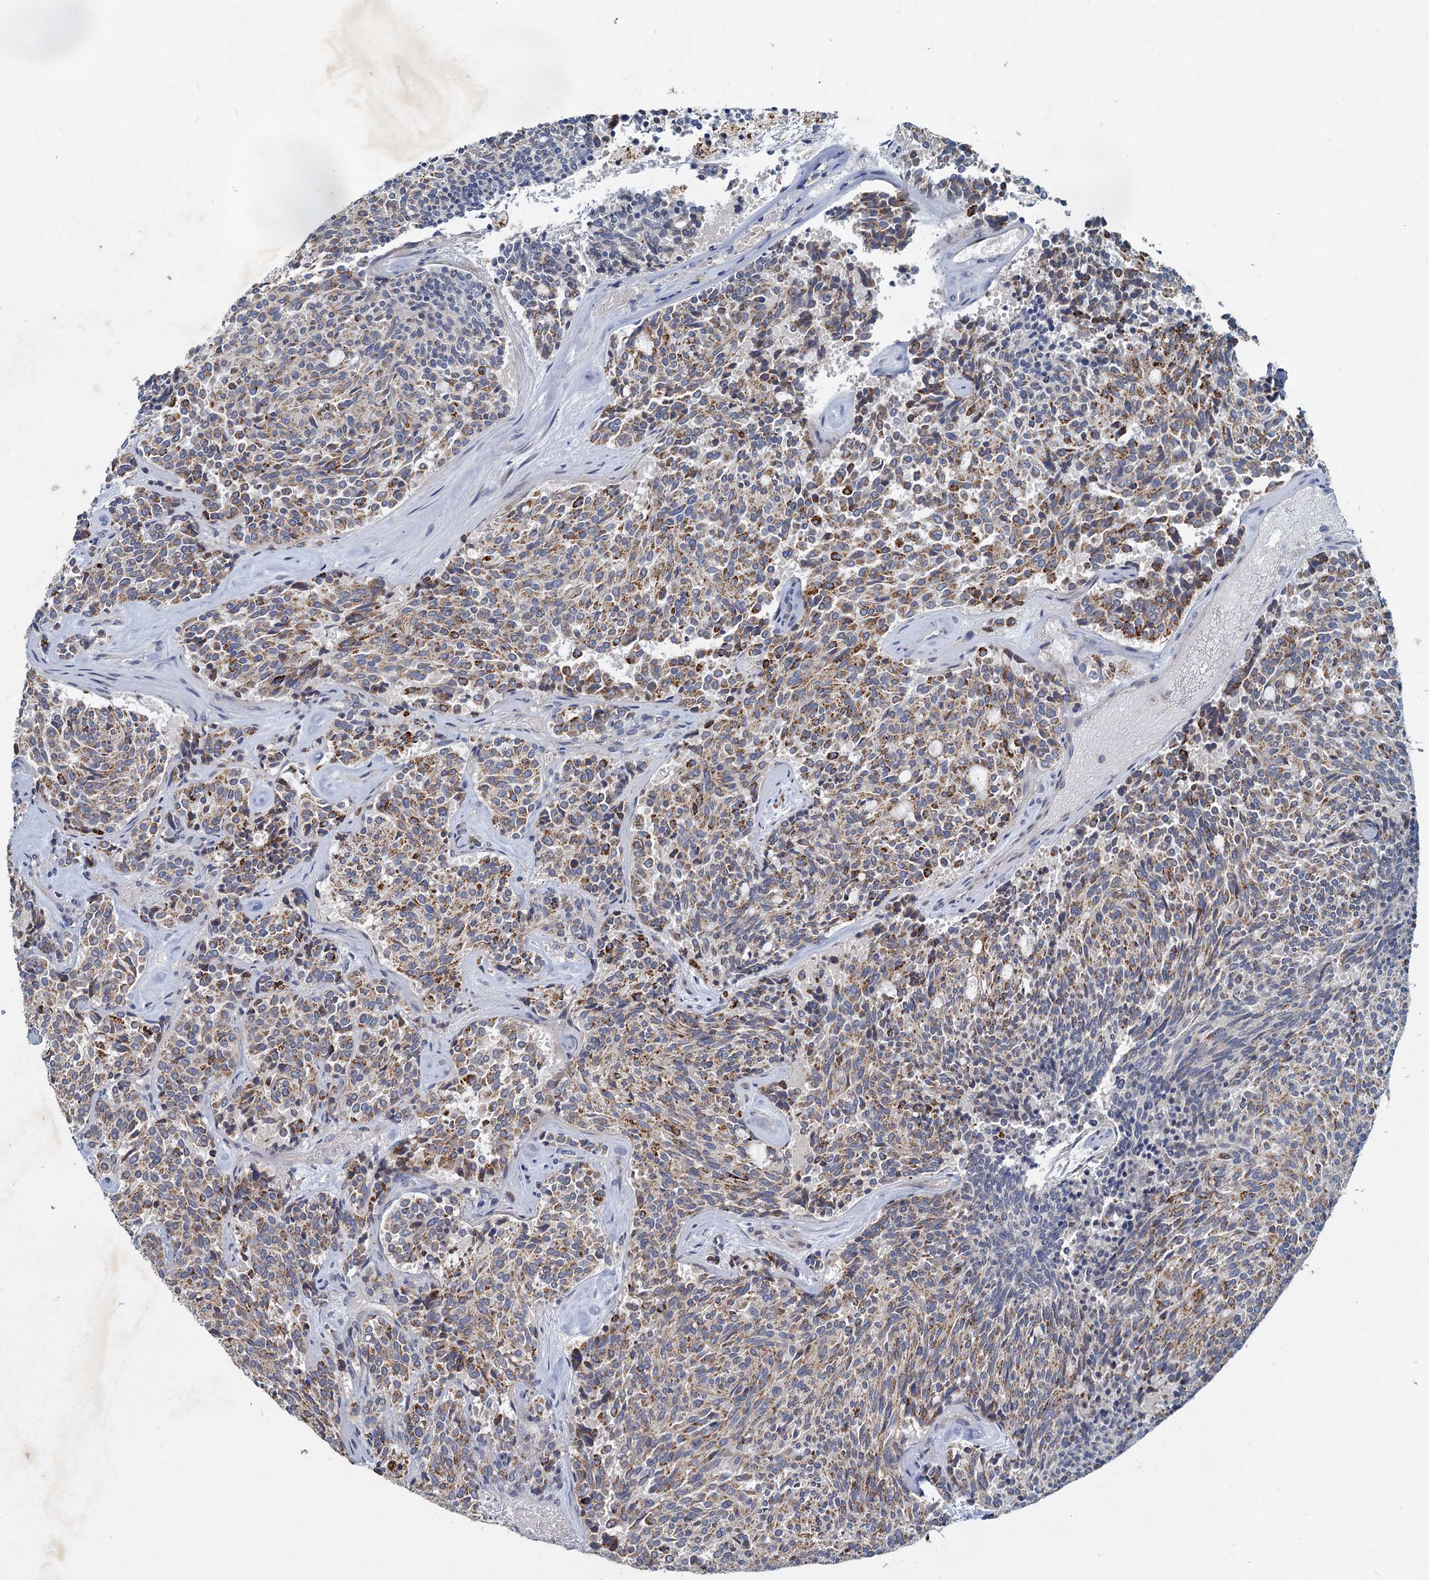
{"staining": {"intensity": "moderate", "quantity": "25%-75%", "location": "cytoplasmic/membranous"}, "tissue": "carcinoid", "cell_type": "Tumor cells", "image_type": "cancer", "snomed": [{"axis": "morphology", "description": "Carcinoid, malignant, NOS"}, {"axis": "topography", "description": "Pancreas"}], "caption": "Protein expression by IHC reveals moderate cytoplasmic/membranous staining in approximately 25%-75% of tumor cells in carcinoid. (brown staining indicates protein expression, while blue staining denotes nuclei).", "gene": "SLC2A7", "patient": {"sex": "female", "age": 54}}